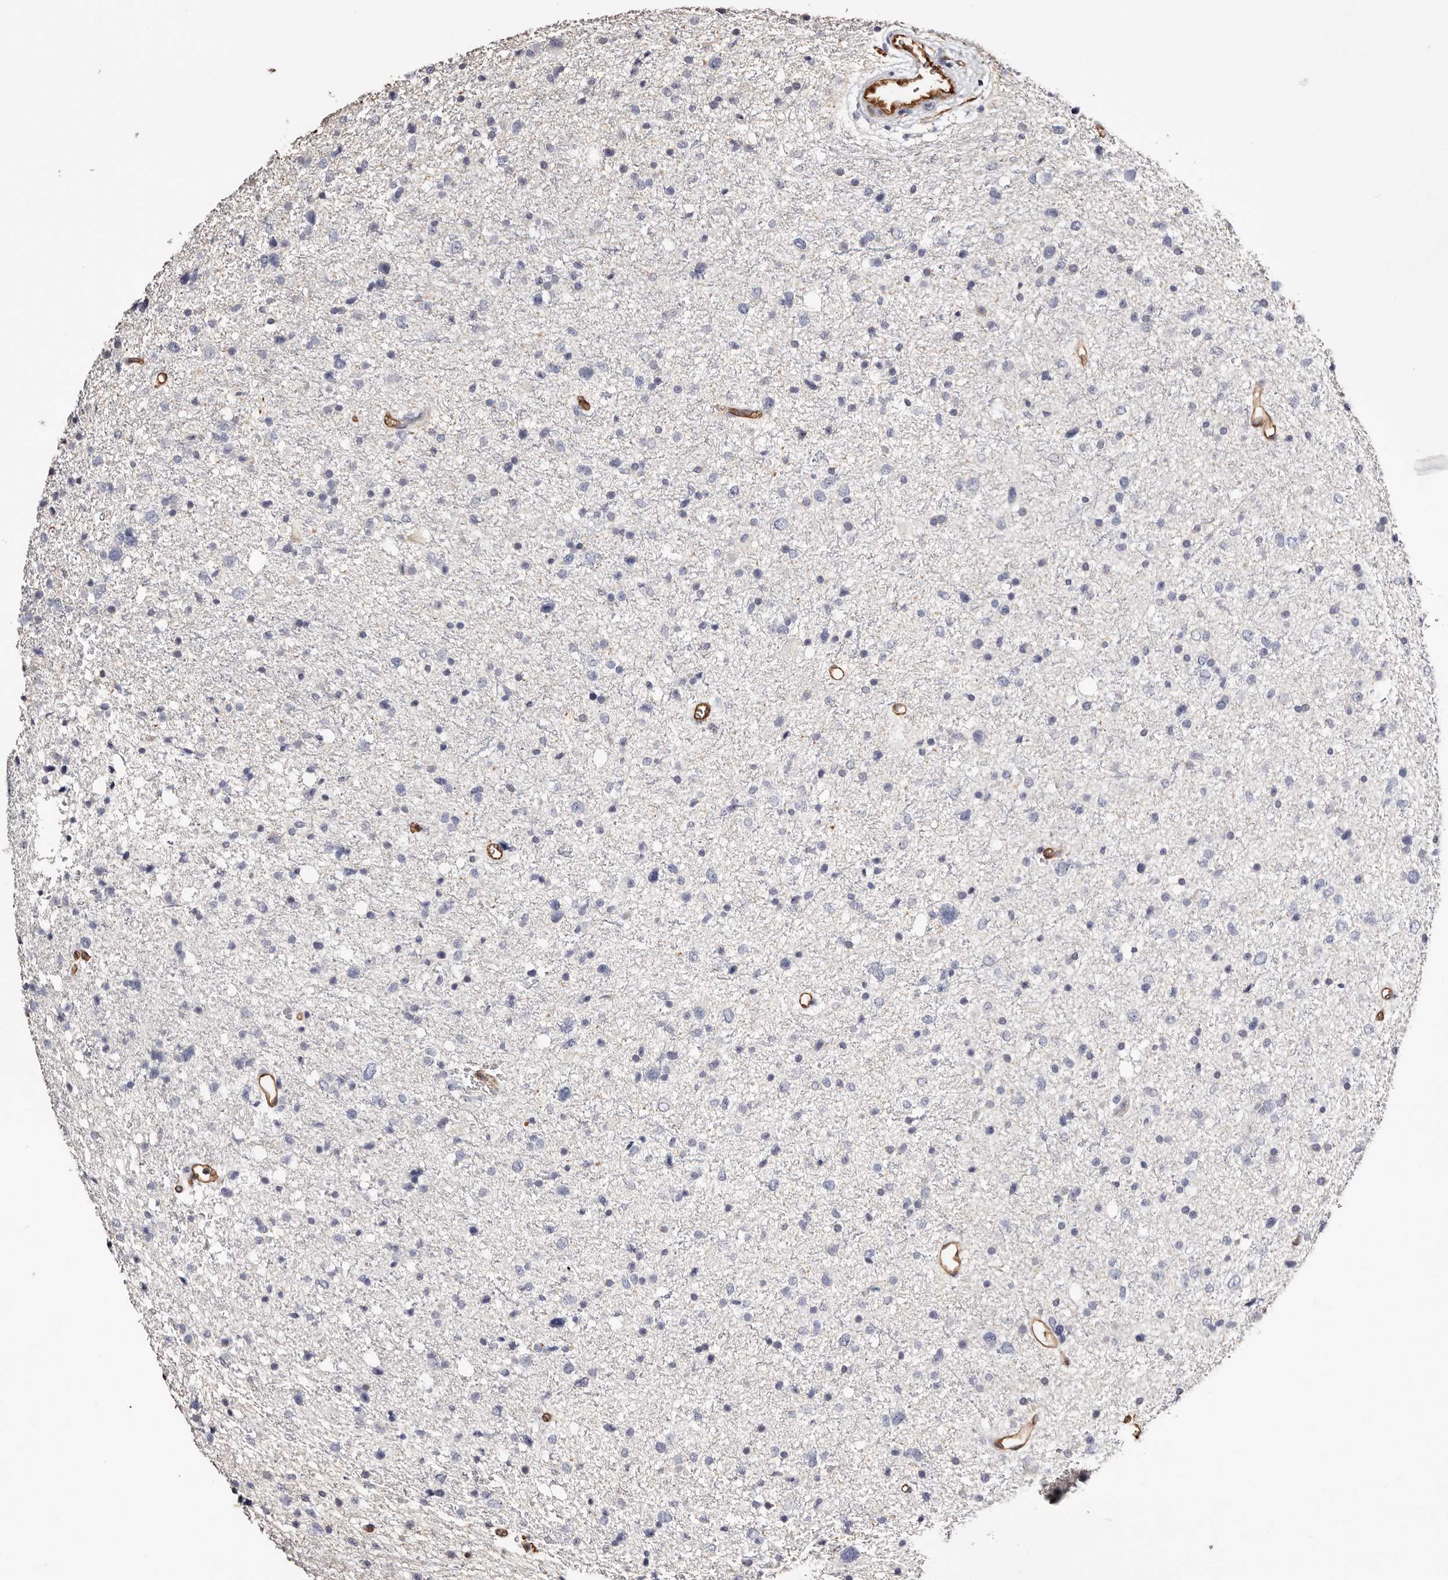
{"staining": {"intensity": "negative", "quantity": "none", "location": "none"}, "tissue": "glioma", "cell_type": "Tumor cells", "image_type": "cancer", "snomed": [{"axis": "morphology", "description": "Glioma, malignant, Low grade"}, {"axis": "topography", "description": "Brain"}], "caption": "This is a photomicrograph of immunohistochemistry staining of malignant glioma (low-grade), which shows no positivity in tumor cells.", "gene": "TGM2", "patient": {"sex": "female", "age": 37}}